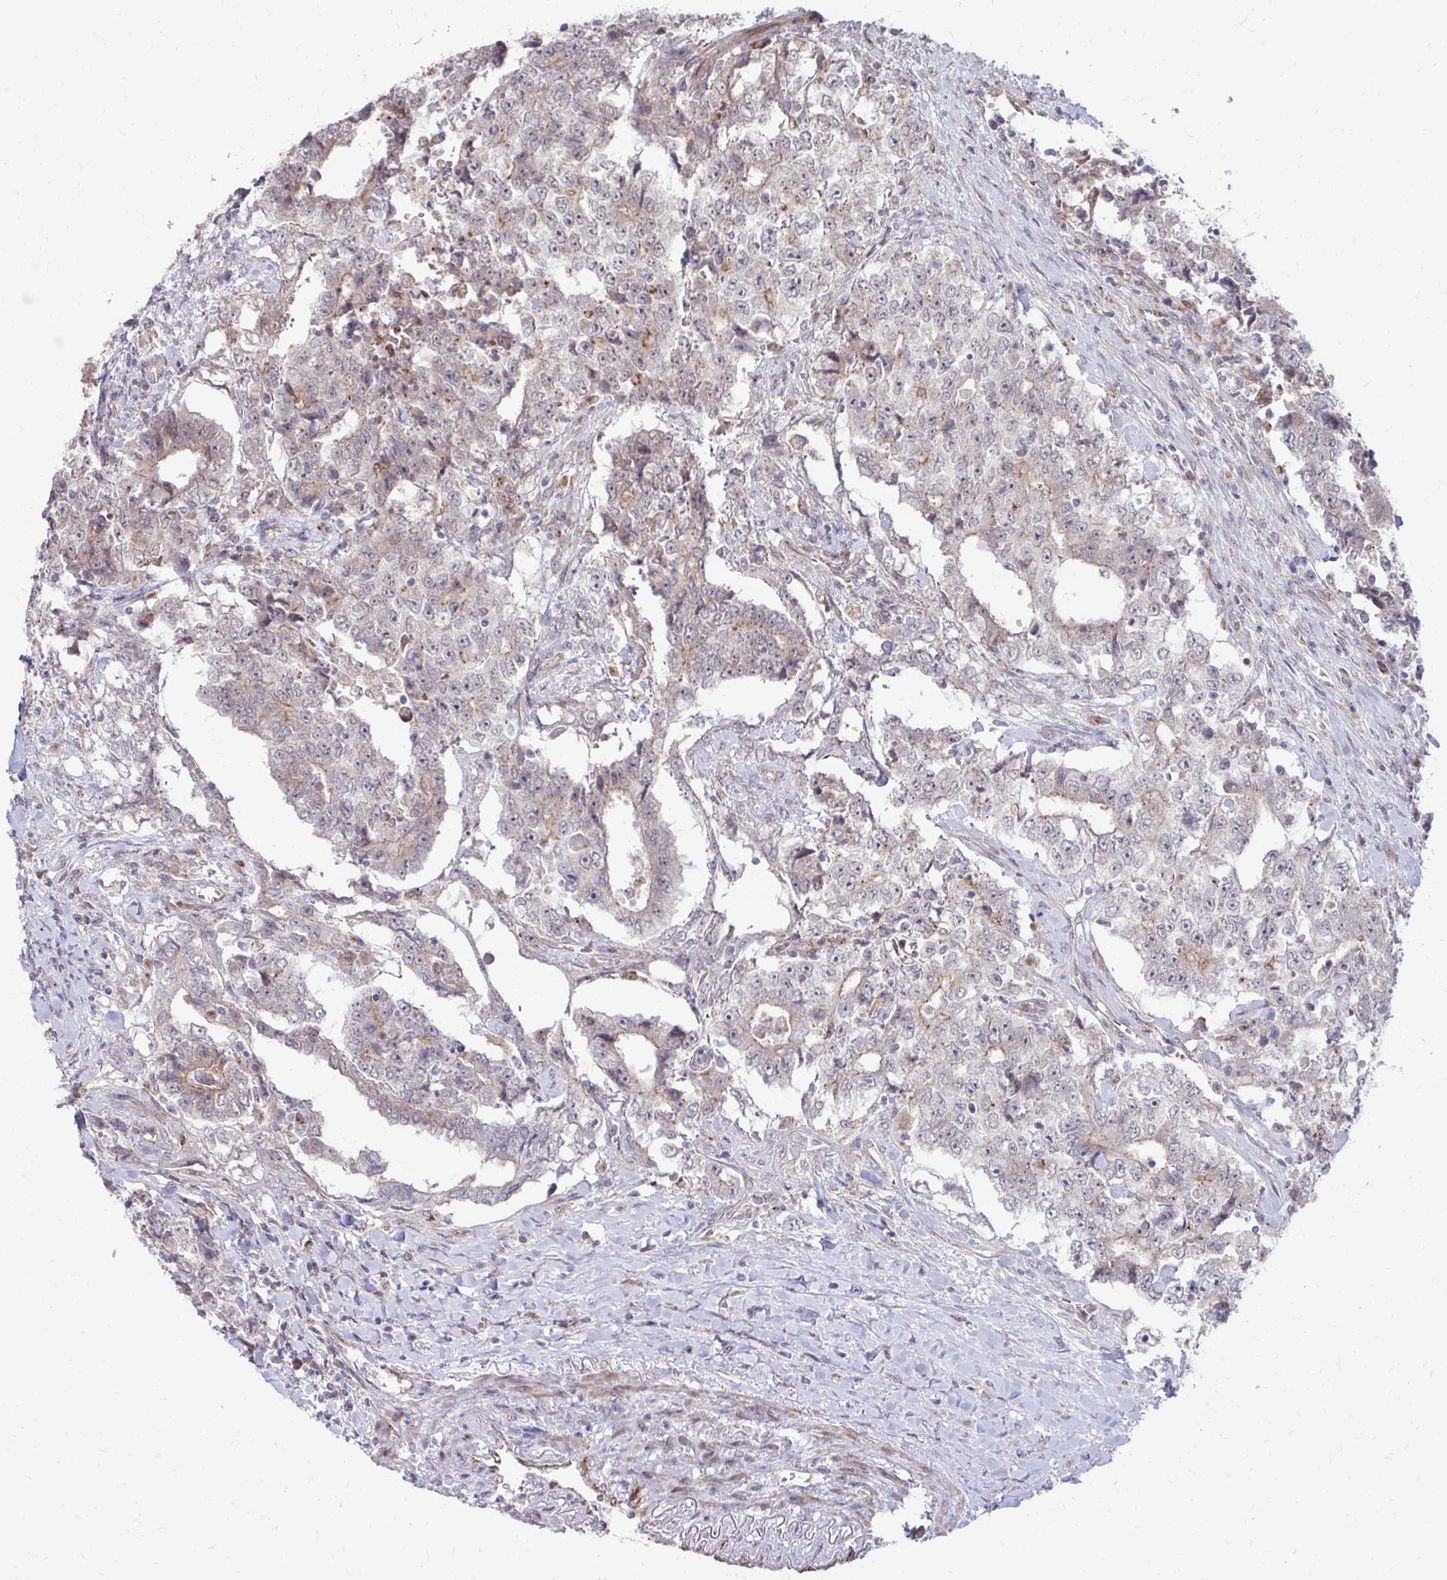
{"staining": {"intensity": "weak", "quantity": "<25%", "location": "cytoplasmic/membranous"}, "tissue": "testis cancer", "cell_type": "Tumor cells", "image_type": "cancer", "snomed": [{"axis": "morphology", "description": "Carcinoma, Embryonal, NOS"}, {"axis": "topography", "description": "Testis"}], "caption": "Histopathology image shows no significant protein staining in tumor cells of testis embryonal carcinoma.", "gene": "ITPR2", "patient": {"sex": "male", "age": 24}}